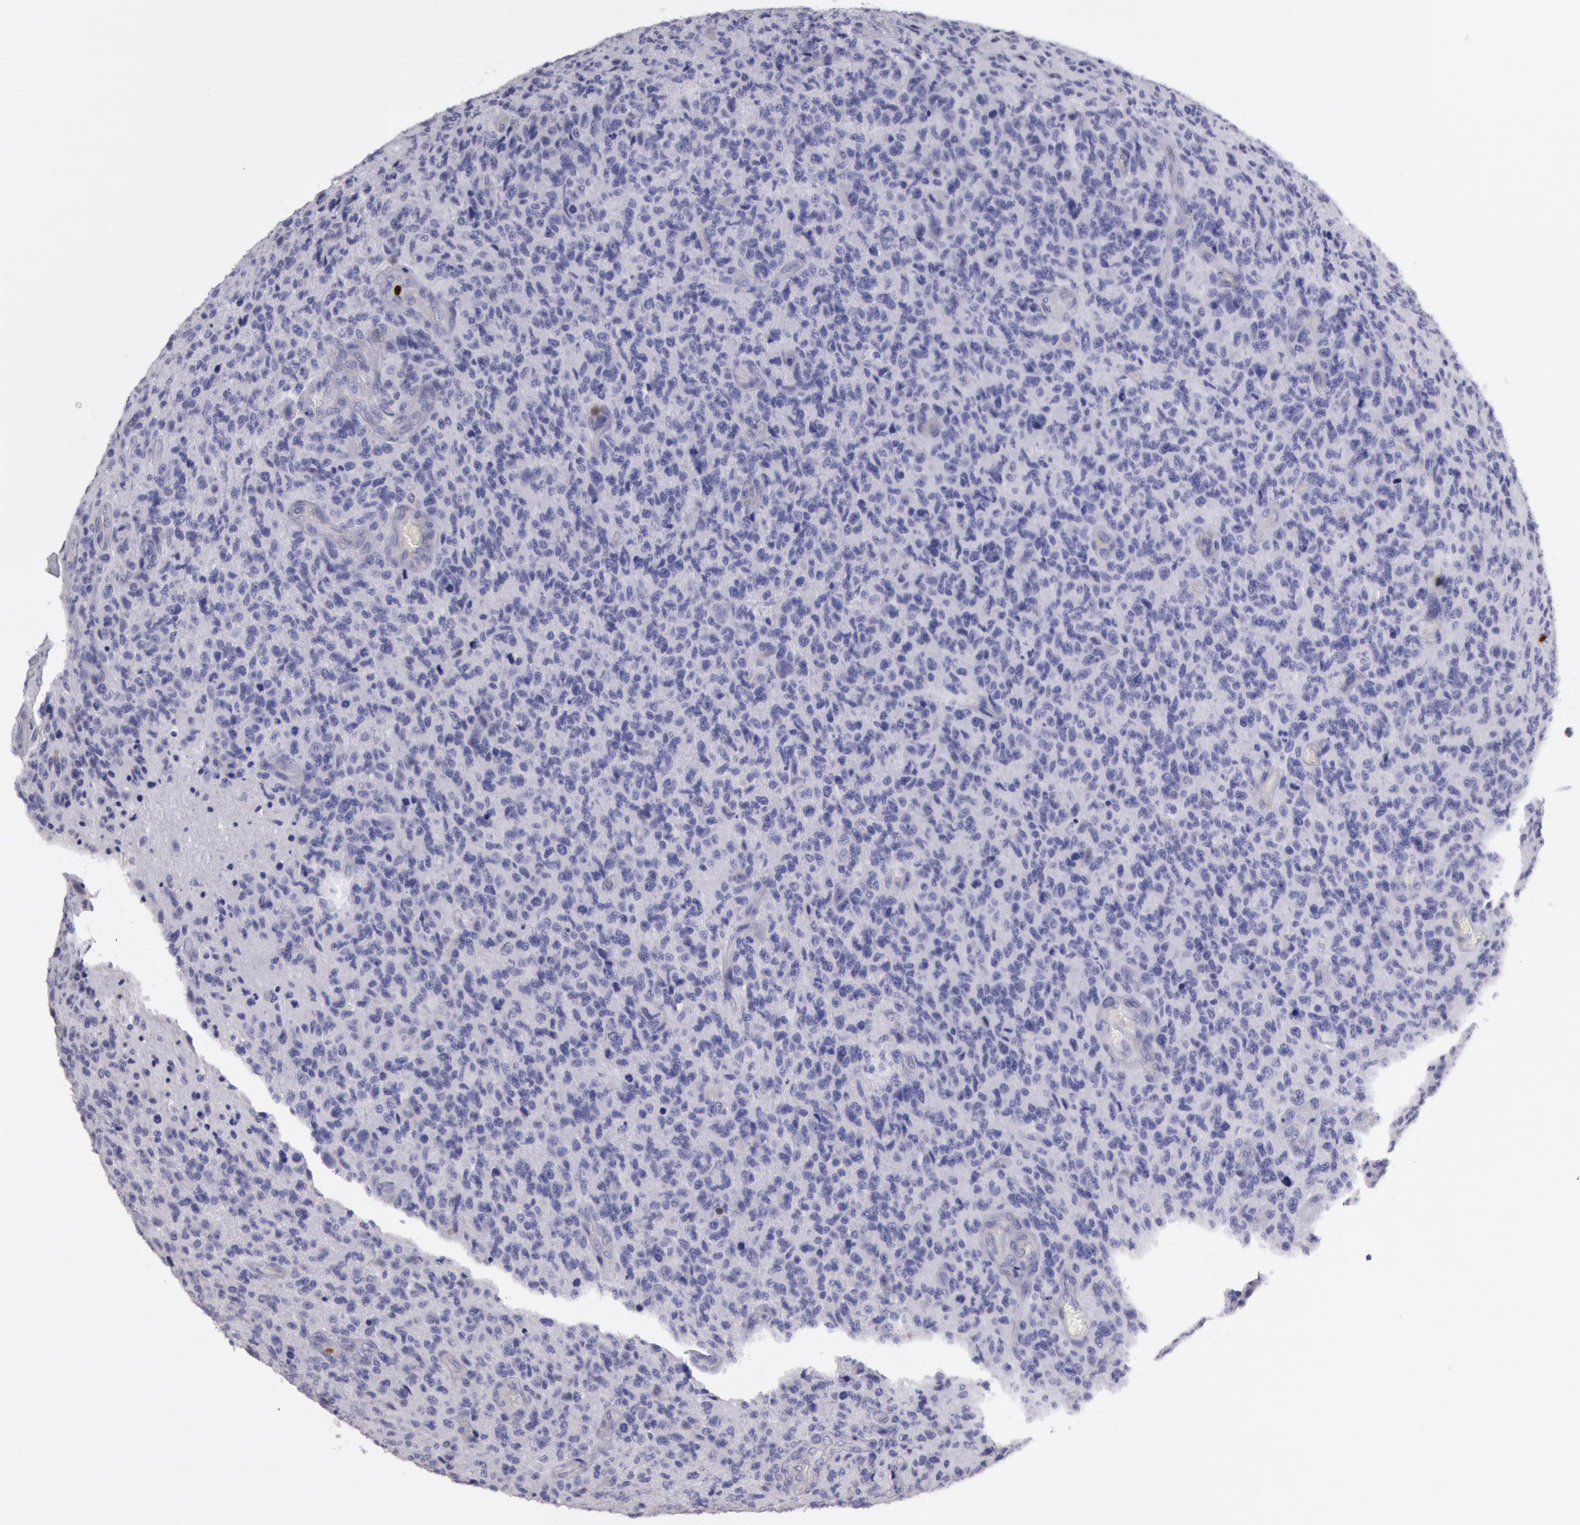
{"staining": {"intensity": "negative", "quantity": "none", "location": "none"}, "tissue": "glioma", "cell_type": "Tumor cells", "image_type": "cancer", "snomed": [{"axis": "morphology", "description": "Glioma, malignant, High grade"}, {"axis": "topography", "description": "Brain"}], "caption": "The immunohistochemistry (IHC) micrograph has no significant expression in tumor cells of glioma tissue. The staining is performed using DAB (3,3'-diaminobenzidine) brown chromogen with nuclei counter-stained in using hematoxylin.", "gene": "RAB27A", "patient": {"sex": "male", "age": 36}}